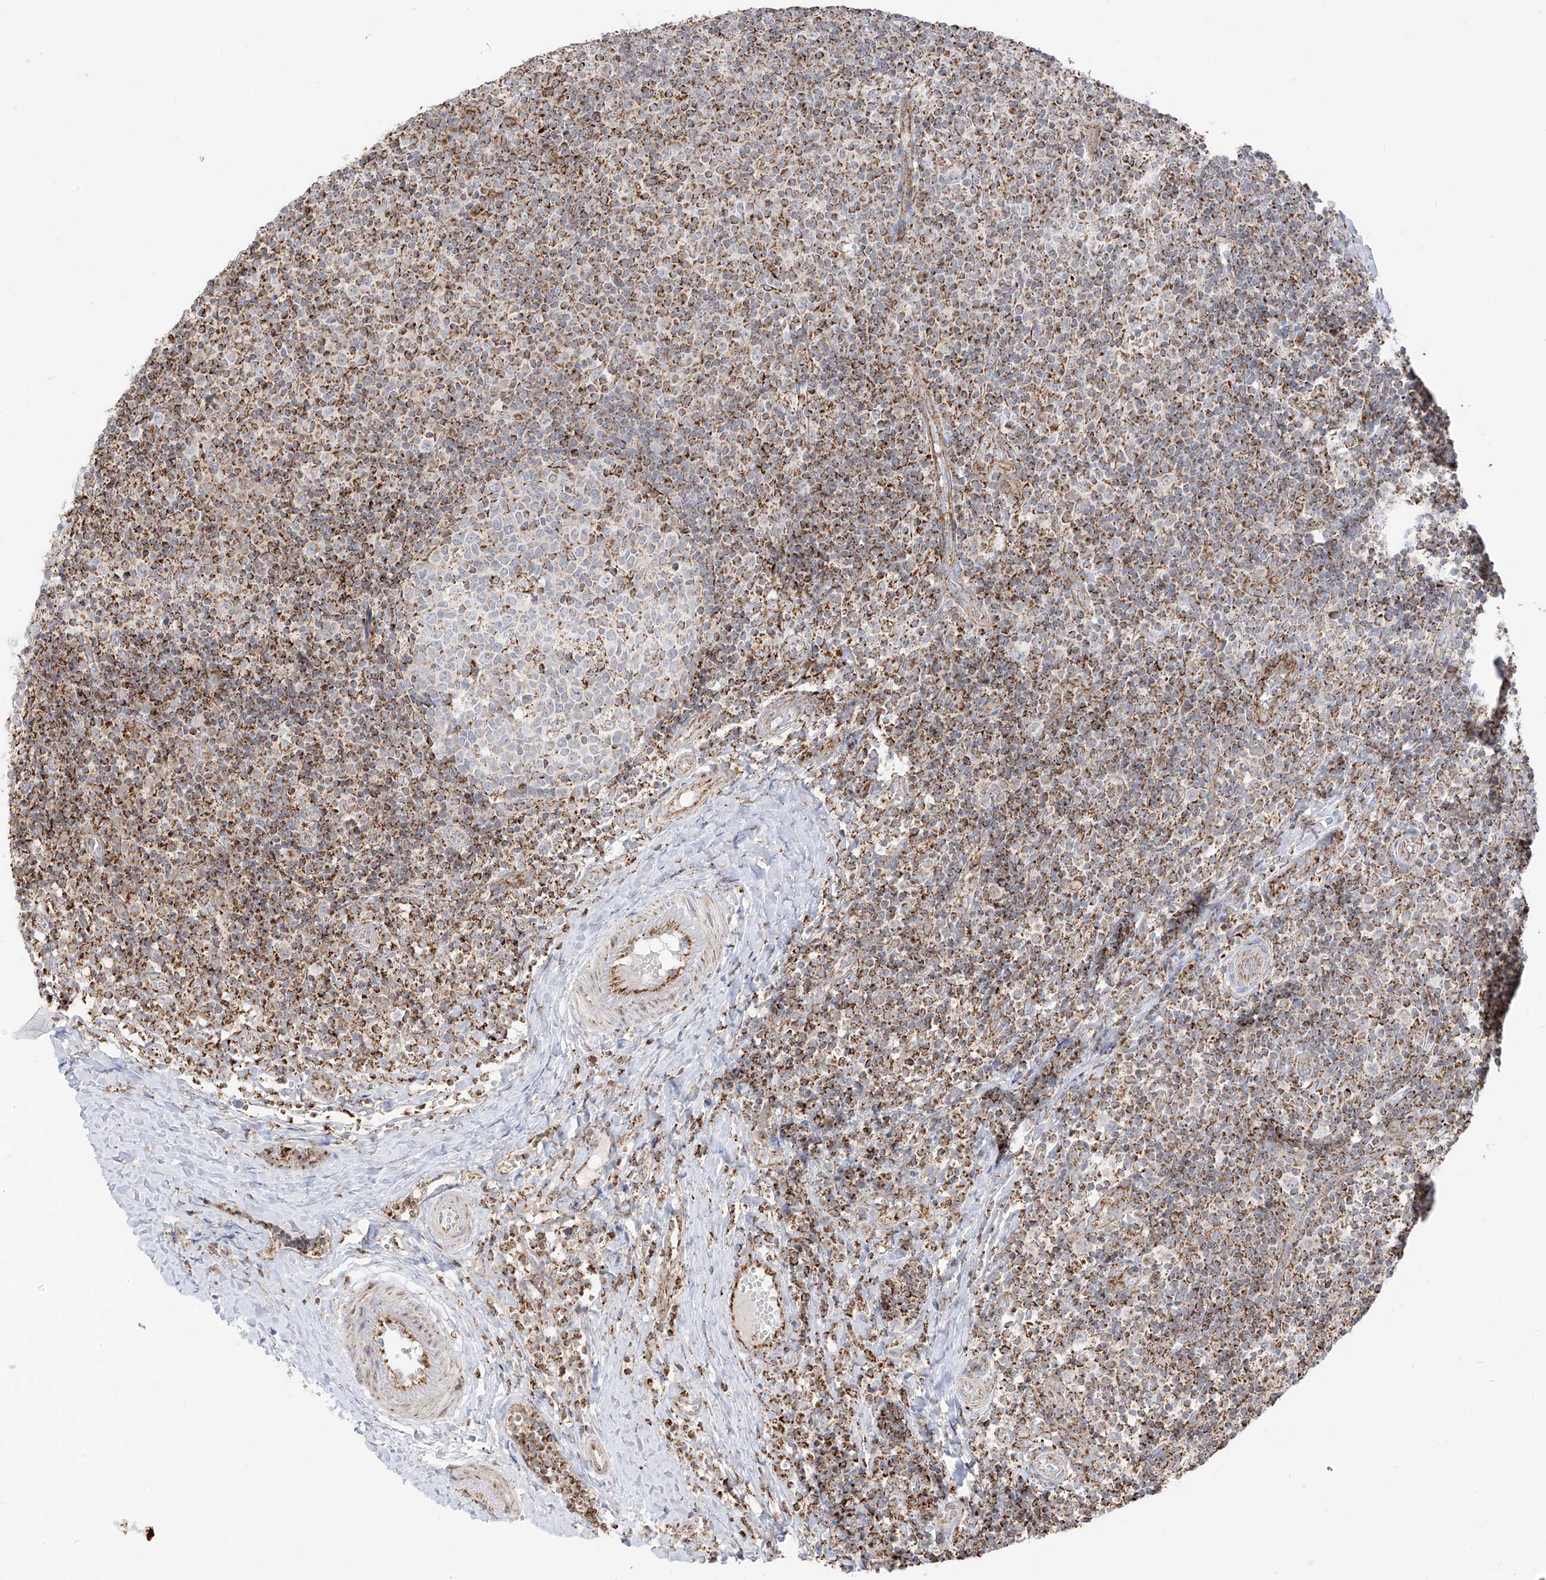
{"staining": {"intensity": "moderate", "quantity": "<25%", "location": "cytoplasmic/membranous"}, "tissue": "tonsil", "cell_type": "Germinal center cells", "image_type": "normal", "snomed": [{"axis": "morphology", "description": "Normal tissue, NOS"}, {"axis": "topography", "description": "Tonsil"}], "caption": "A low amount of moderate cytoplasmic/membranous positivity is present in about <25% of germinal center cells in normal tonsil. The protein is shown in brown color, while the nuclei are stained blue.", "gene": "ETHE1", "patient": {"sex": "female", "age": 19}}